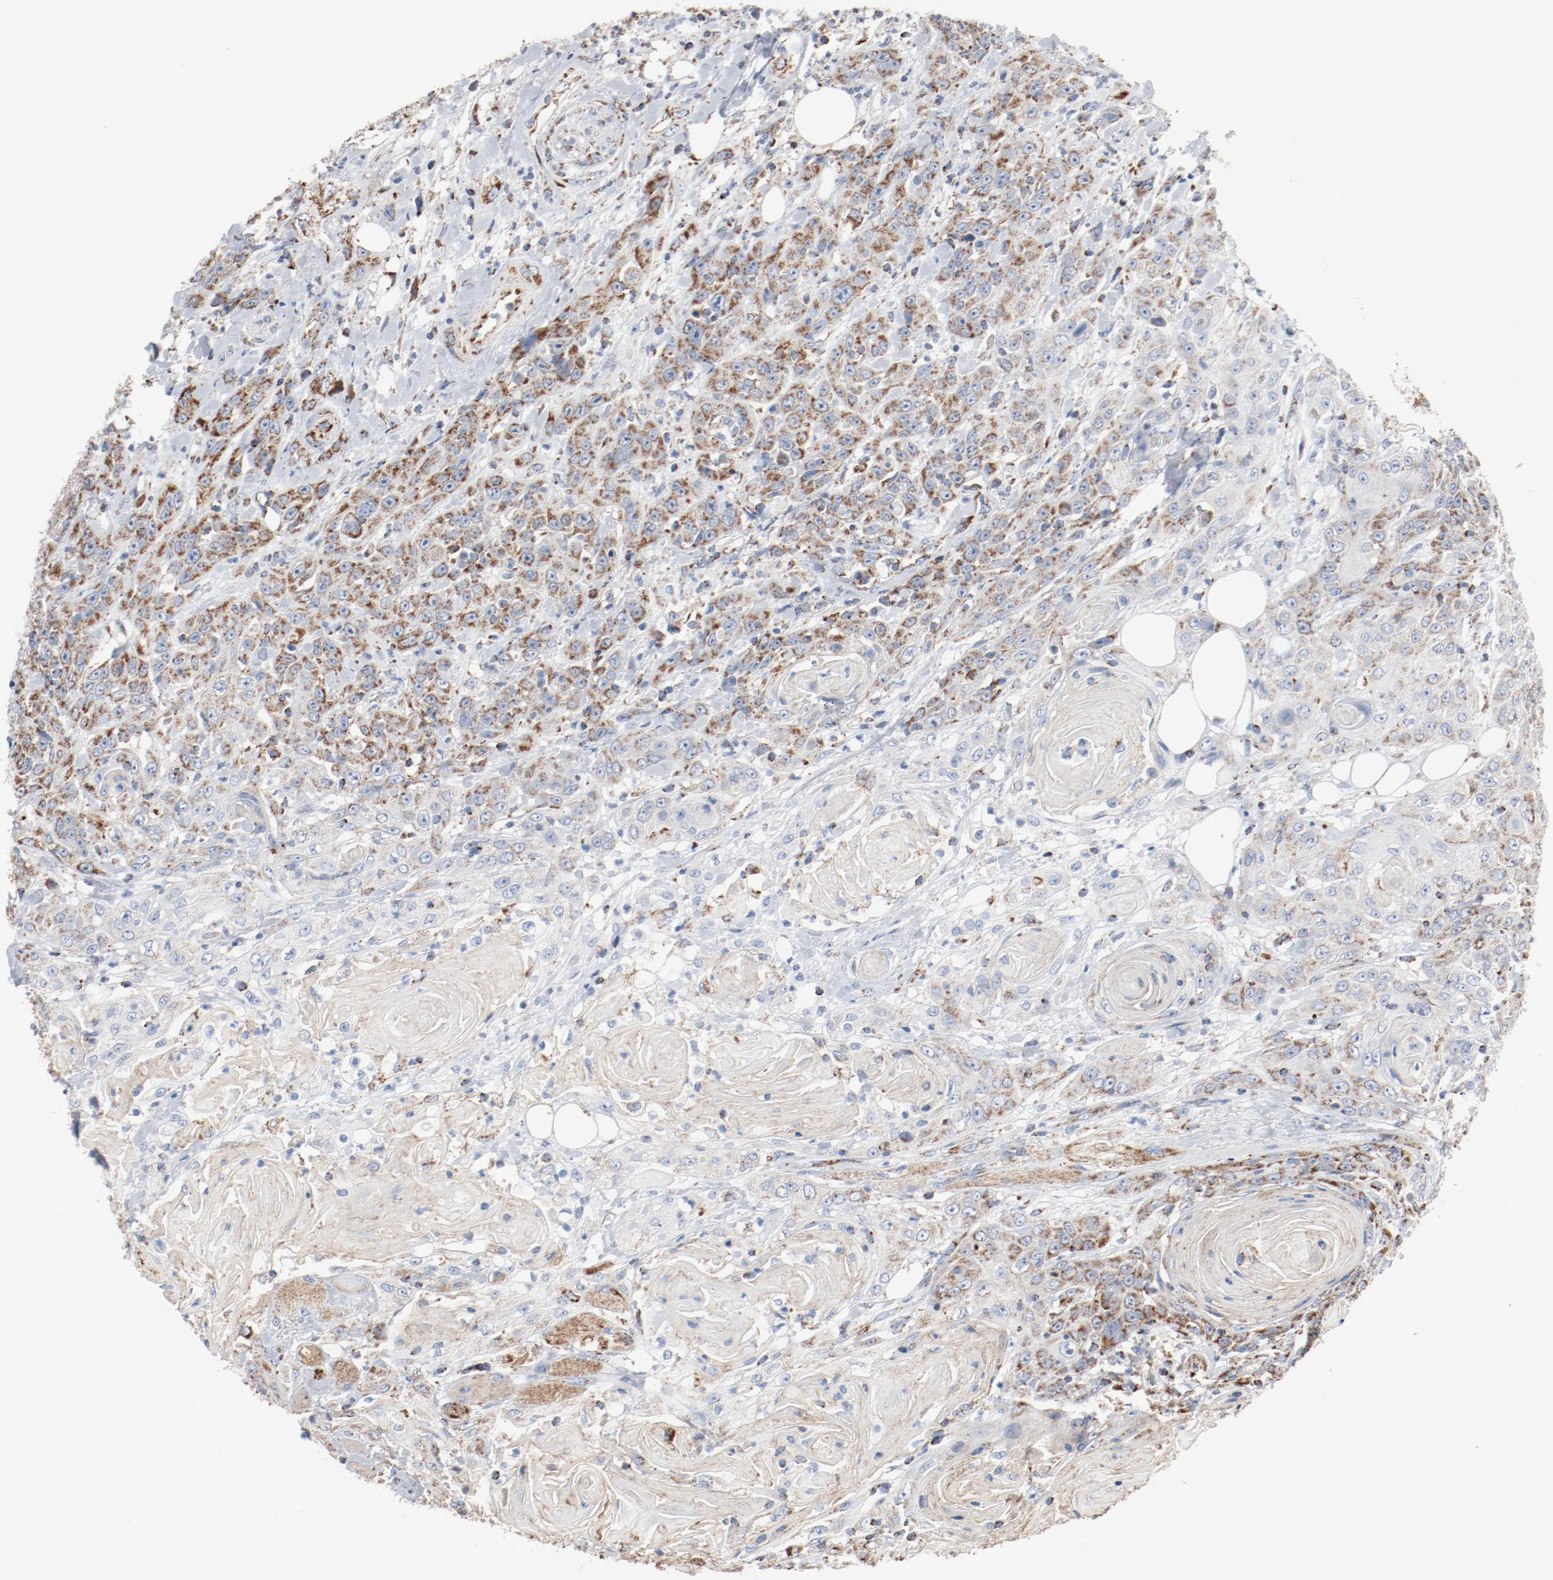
{"staining": {"intensity": "moderate", "quantity": ">75%", "location": "cytoplasmic/membranous"}, "tissue": "head and neck cancer", "cell_type": "Tumor cells", "image_type": "cancer", "snomed": [{"axis": "morphology", "description": "Squamous cell carcinoma, NOS"}, {"axis": "topography", "description": "Head-Neck"}], "caption": "The micrograph reveals immunohistochemical staining of head and neck cancer. There is moderate cytoplasmic/membranous expression is present in about >75% of tumor cells.", "gene": "NDUFB8", "patient": {"sex": "female", "age": 84}}